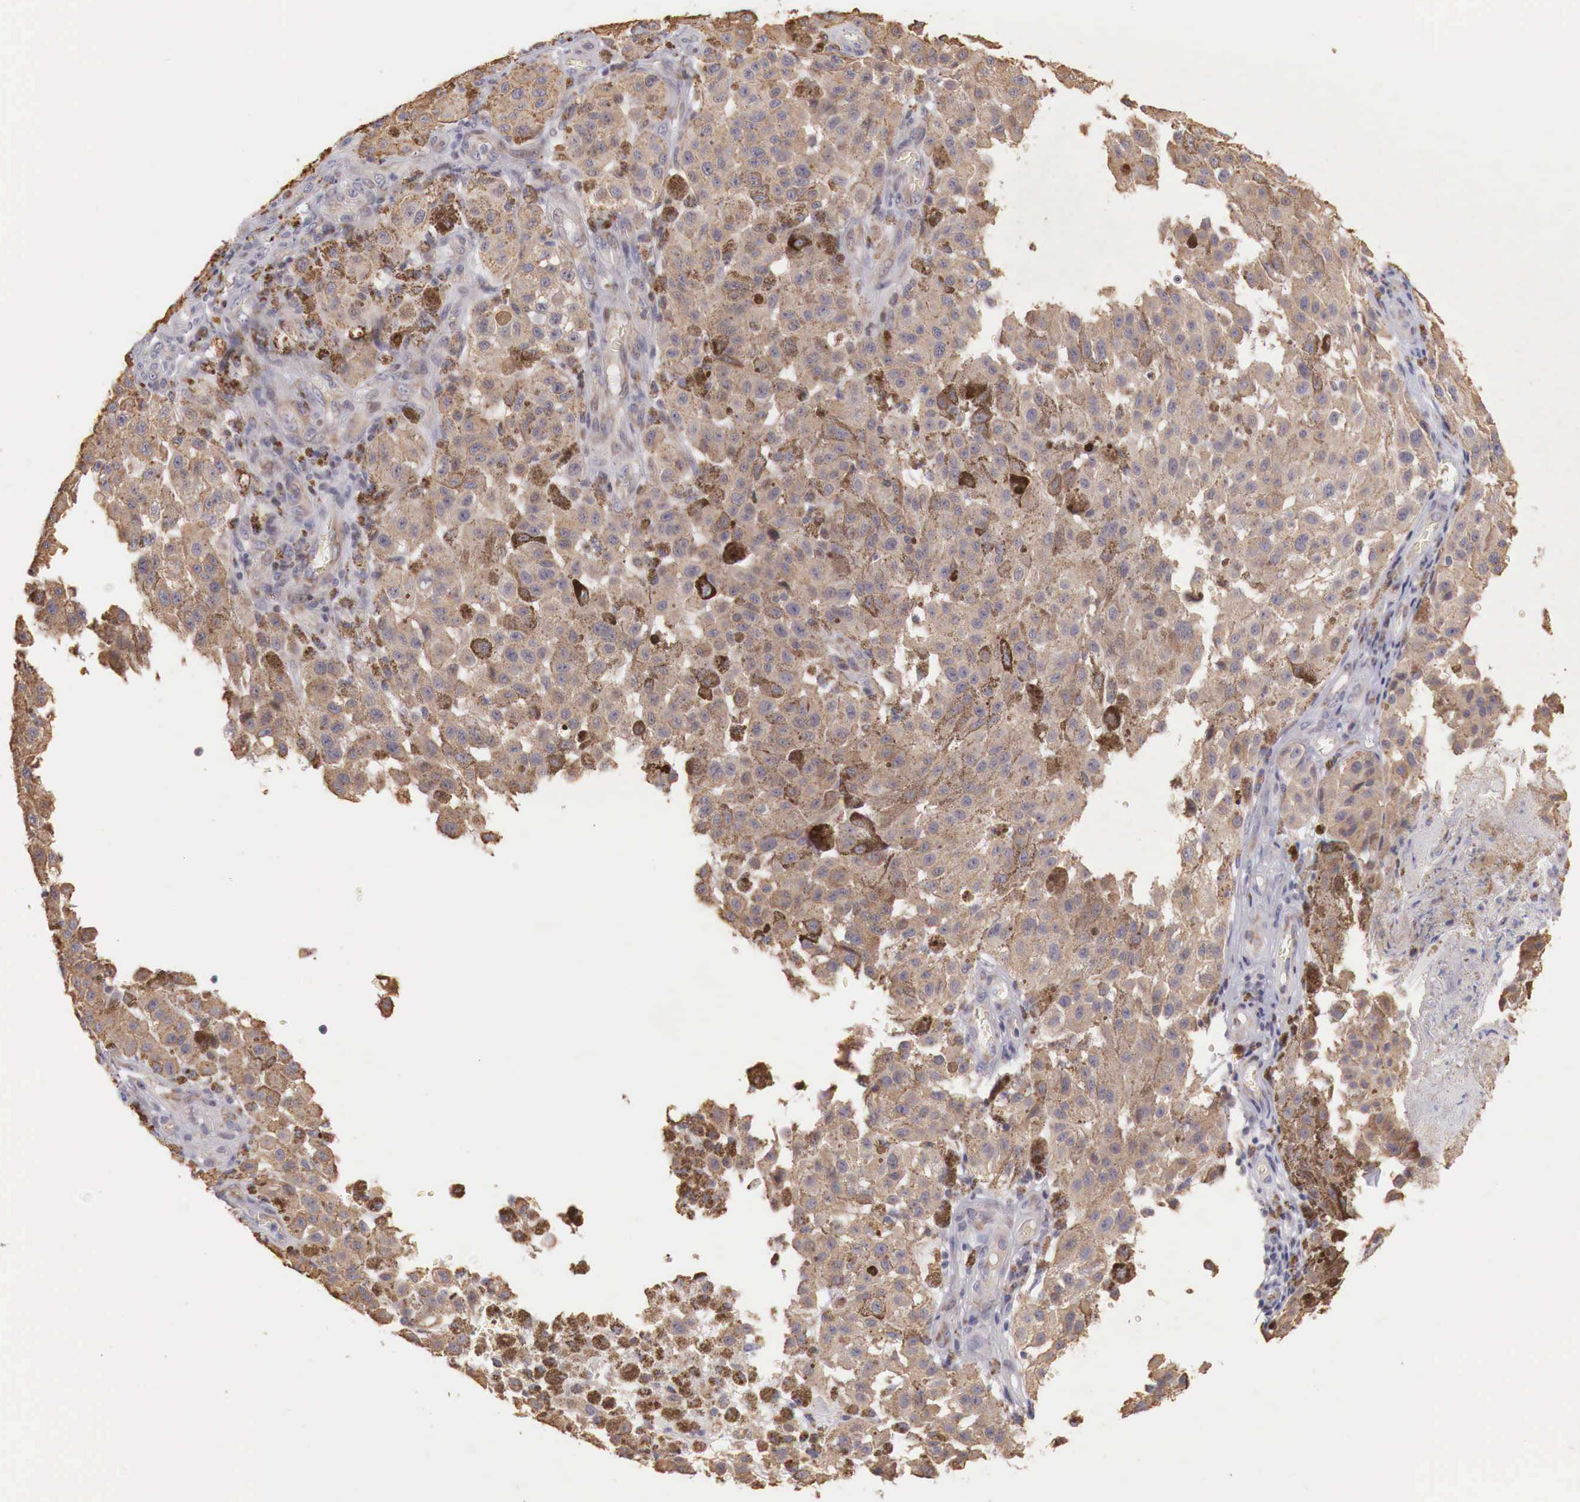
{"staining": {"intensity": "moderate", "quantity": ">75%", "location": "cytoplasmic/membranous"}, "tissue": "melanoma", "cell_type": "Tumor cells", "image_type": "cancer", "snomed": [{"axis": "morphology", "description": "Malignant melanoma, NOS"}, {"axis": "topography", "description": "Skin"}], "caption": "This photomicrograph displays malignant melanoma stained with IHC to label a protein in brown. The cytoplasmic/membranous of tumor cells show moderate positivity for the protein. Nuclei are counter-stained blue.", "gene": "CLCN5", "patient": {"sex": "female", "age": 64}}